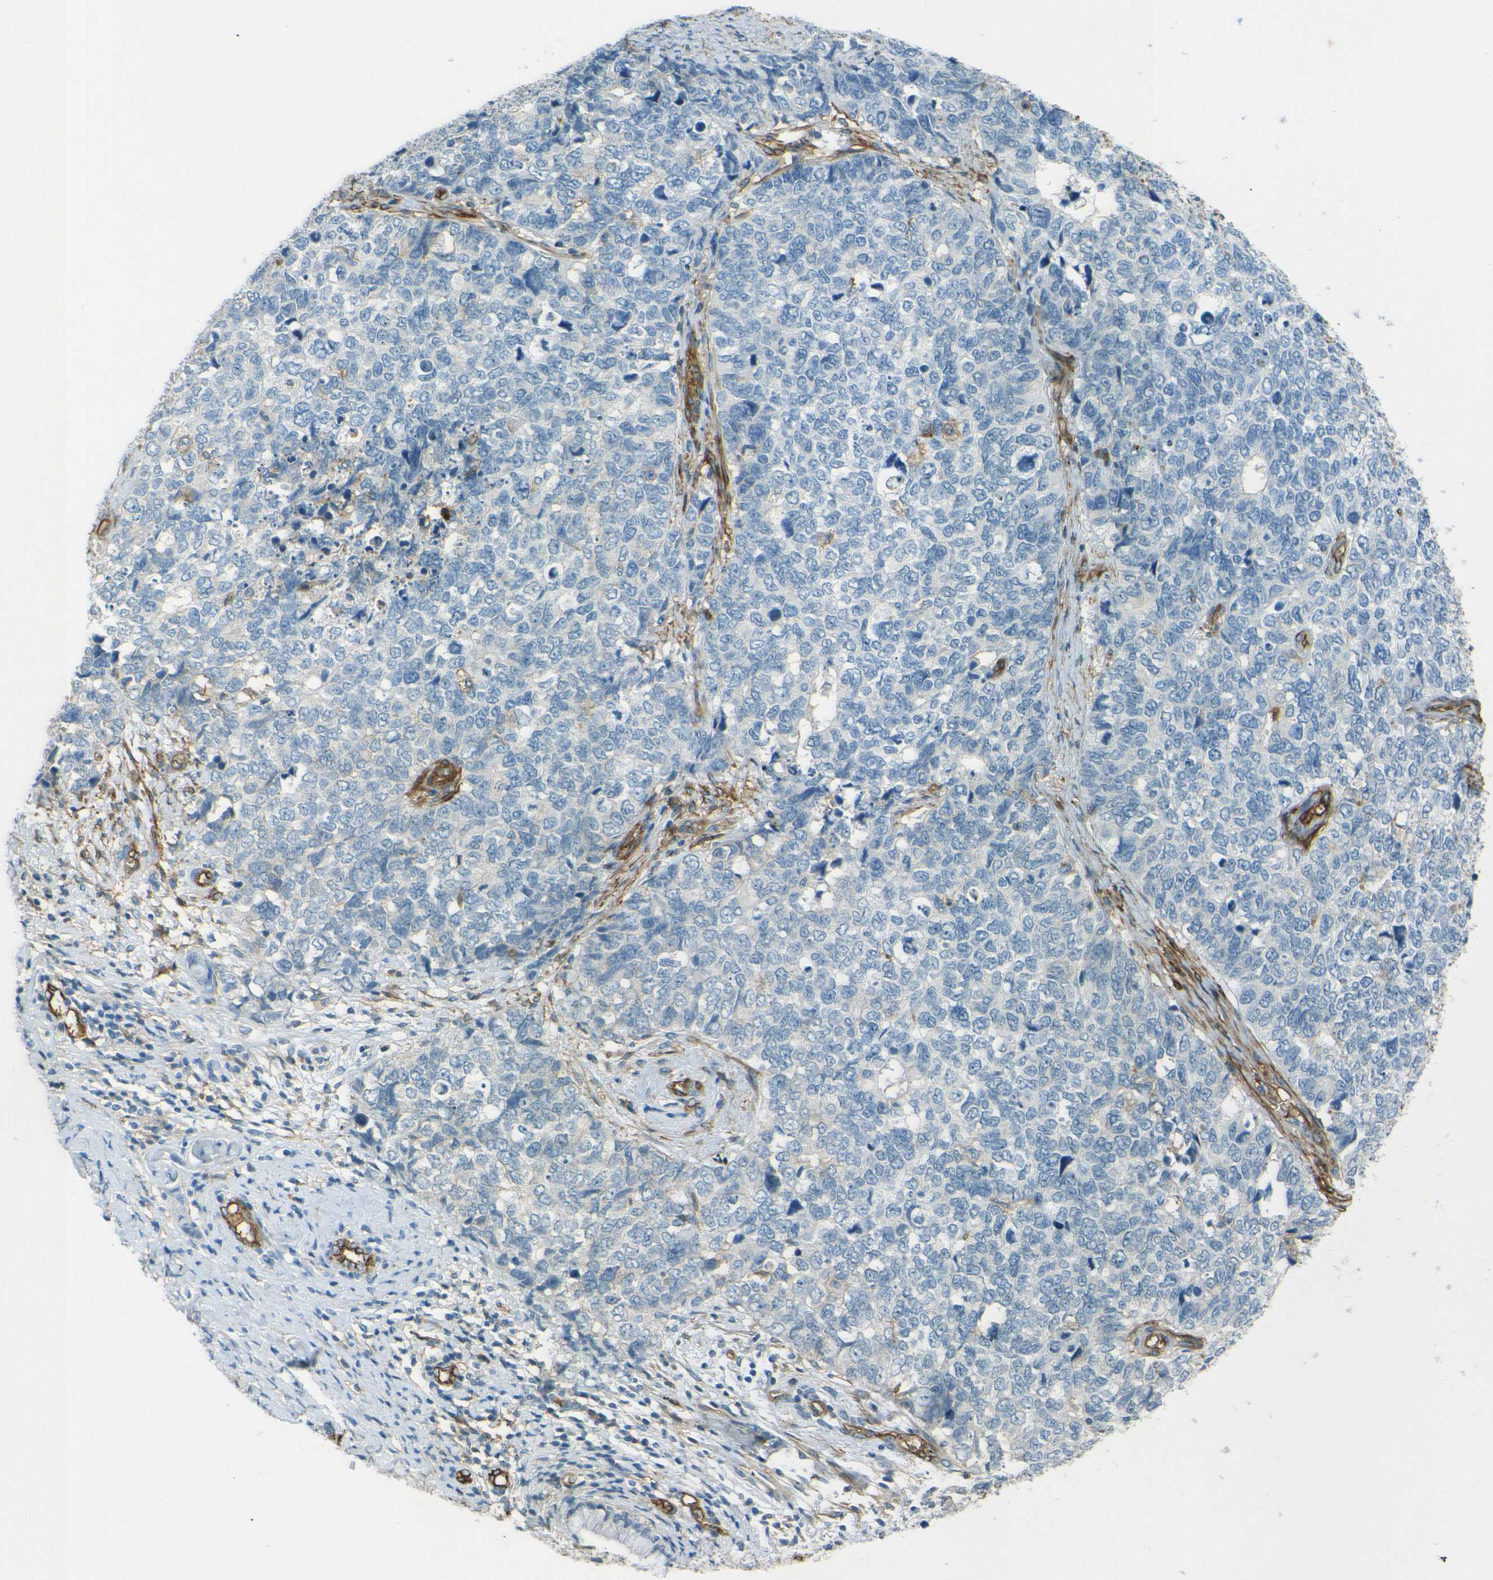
{"staining": {"intensity": "negative", "quantity": "none", "location": "none"}, "tissue": "cervical cancer", "cell_type": "Tumor cells", "image_type": "cancer", "snomed": [{"axis": "morphology", "description": "Squamous cell carcinoma, NOS"}, {"axis": "topography", "description": "Cervix"}], "caption": "Immunohistochemical staining of cervical cancer shows no significant positivity in tumor cells. (DAB immunohistochemistry visualized using brightfield microscopy, high magnification).", "gene": "ENTPD1", "patient": {"sex": "female", "age": 63}}